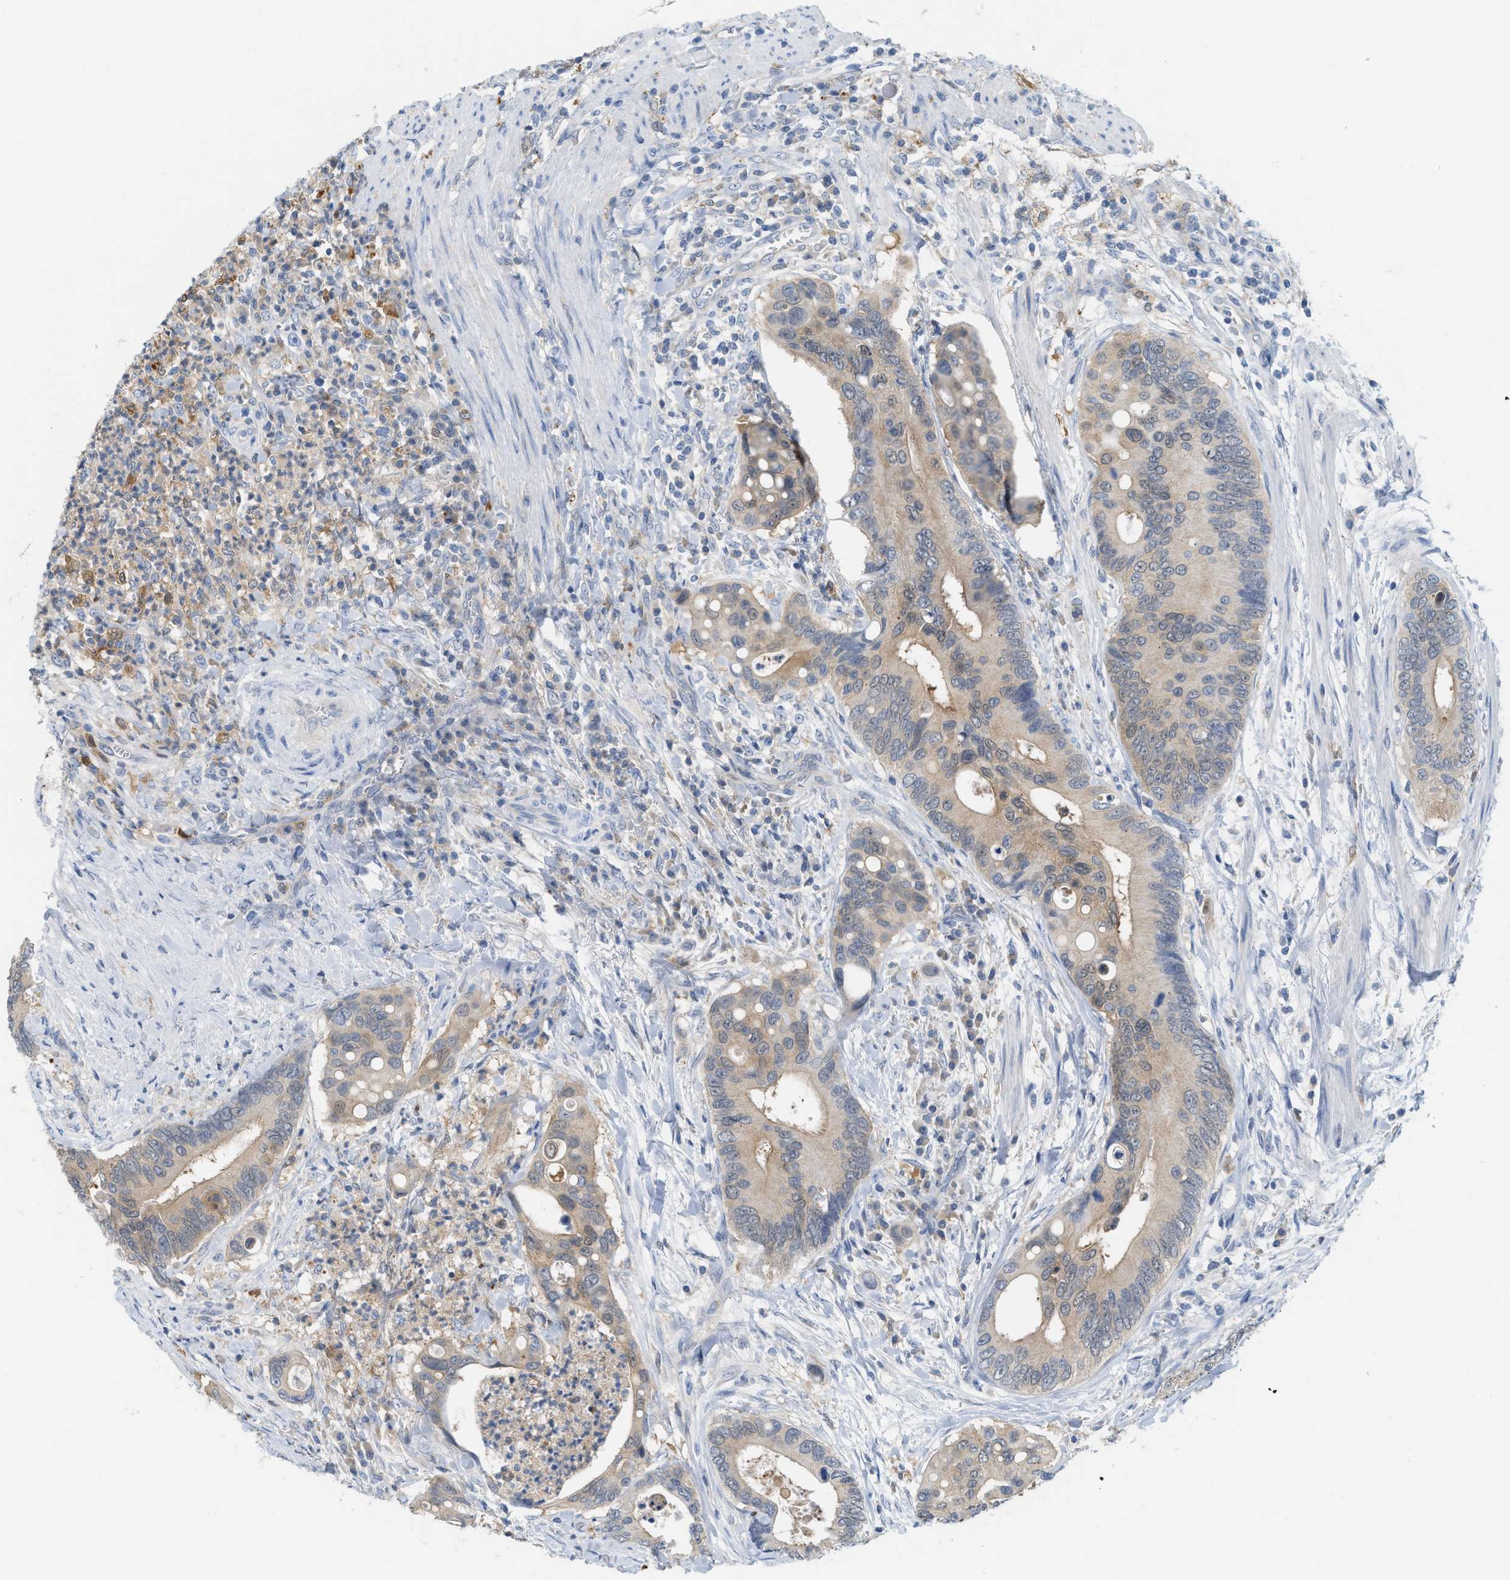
{"staining": {"intensity": "weak", "quantity": ">75%", "location": "cytoplasmic/membranous"}, "tissue": "colorectal cancer", "cell_type": "Tumor cells", "image_type": "cancer", "snomed": [{"axis": "morphology", "description": "Inflammation, NOS"}, {"axis": "morphology", "description": "Adenocarcinoma, NOS"}, {"axis": "topography", "description": "Colon"}], "caption": "Immunohistochemistry photomicrograph of human colorectal cancer stained for a protein (brown), which reveals low levels of weak cytoplasmic/membranous staining in about >75% of tumor cells.", "gene": "CSTB", "patient": {"sex": "male", "age": 72}}